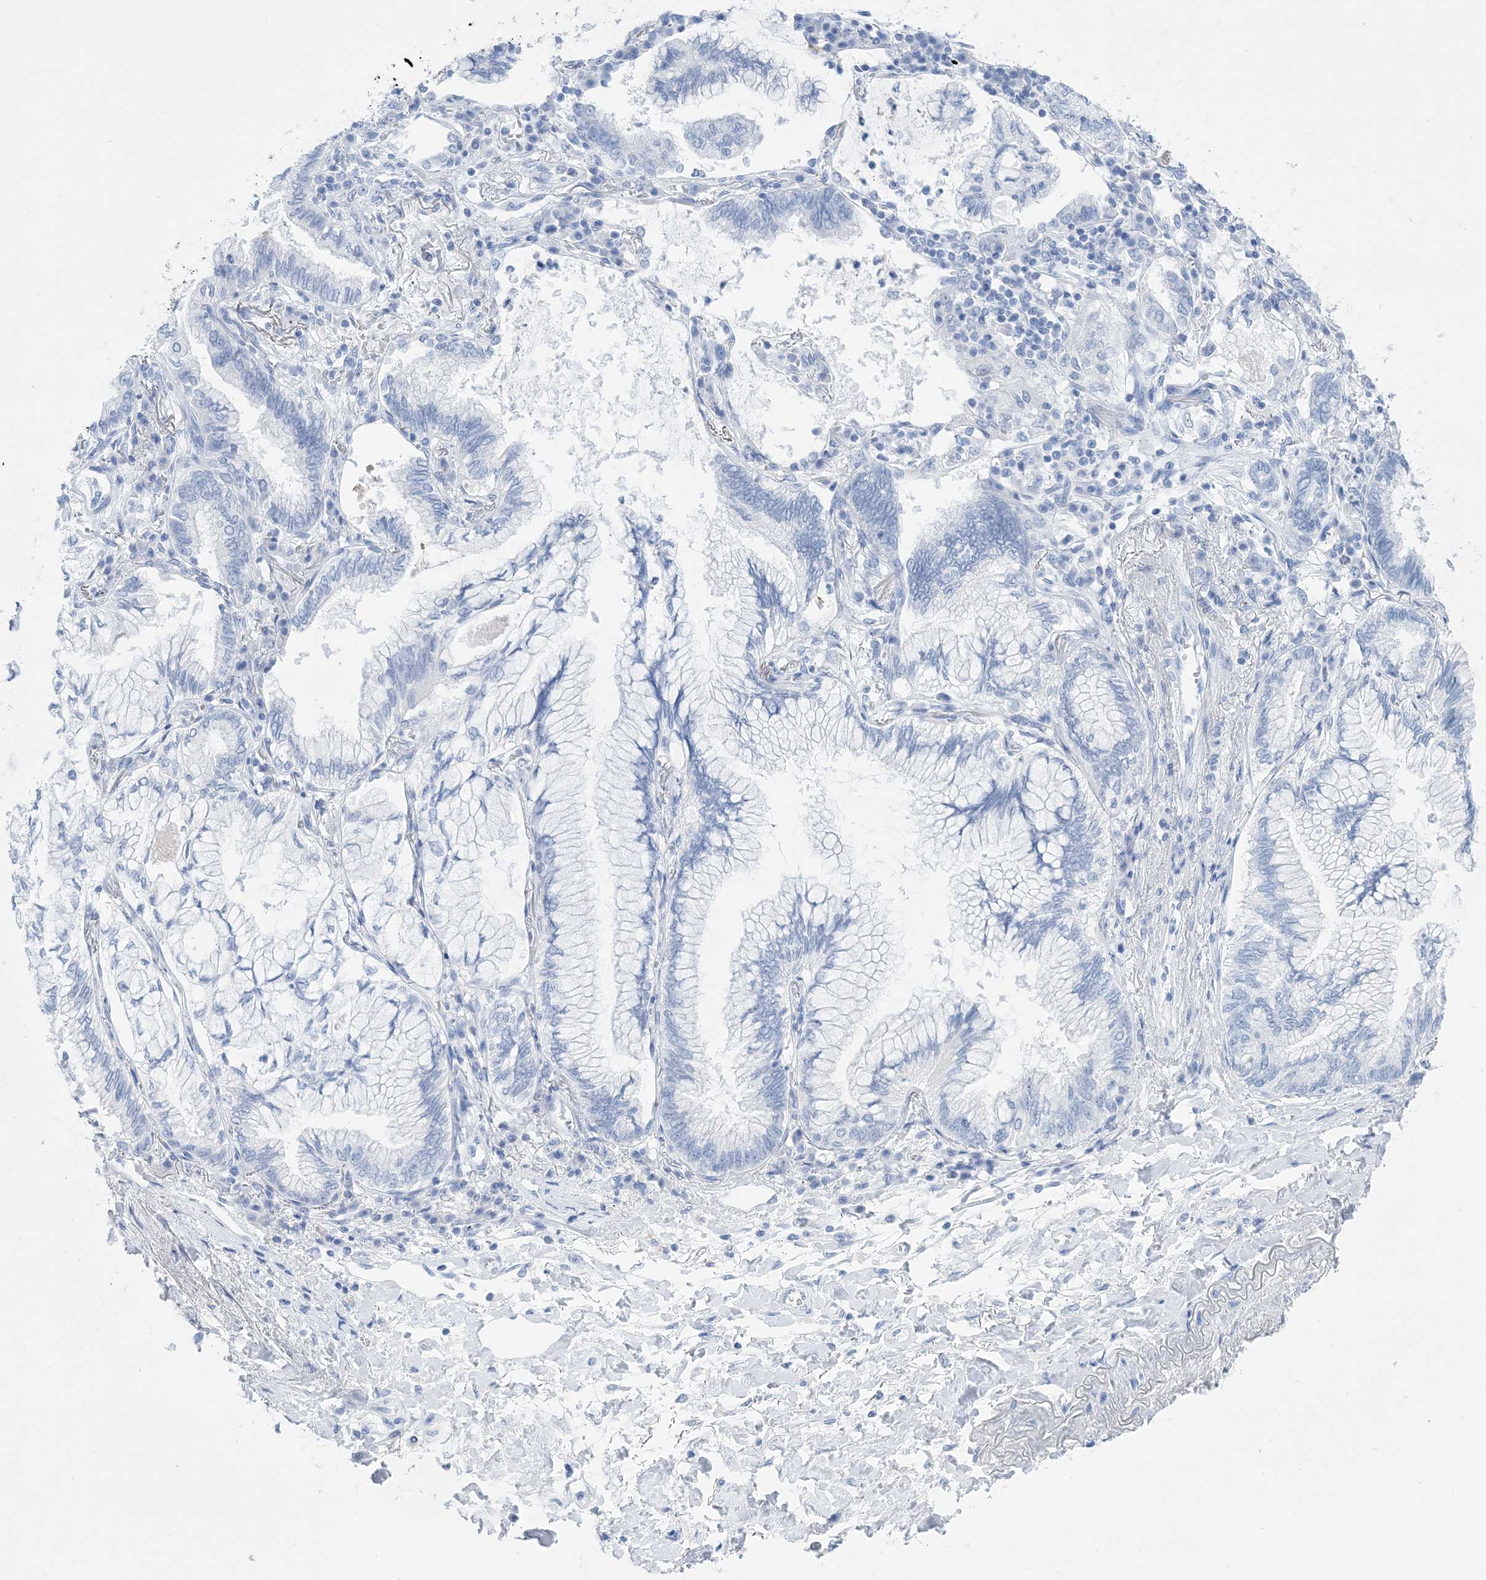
{"staining": {"intensity": "negative", "quantity": "none", "location": "none"}, "tissue": "lung cancer", "cell_type": "Tumor cells", "image_type": "cancer", "snomed": [{"axis": "morphology", "description": "Adenocarcinoma, NOS"}, {"axis": "topography", "description": "Lung"}], "caption": "Immunohistochemistry histopathology image of neoplastic tissue: lung cancer (adenocarcinoma) stained with DAB exhibits no significant protein expression in tumor cells.", "gene": "SH3YL1", "patient": {"sex": "female", "age": 70}}